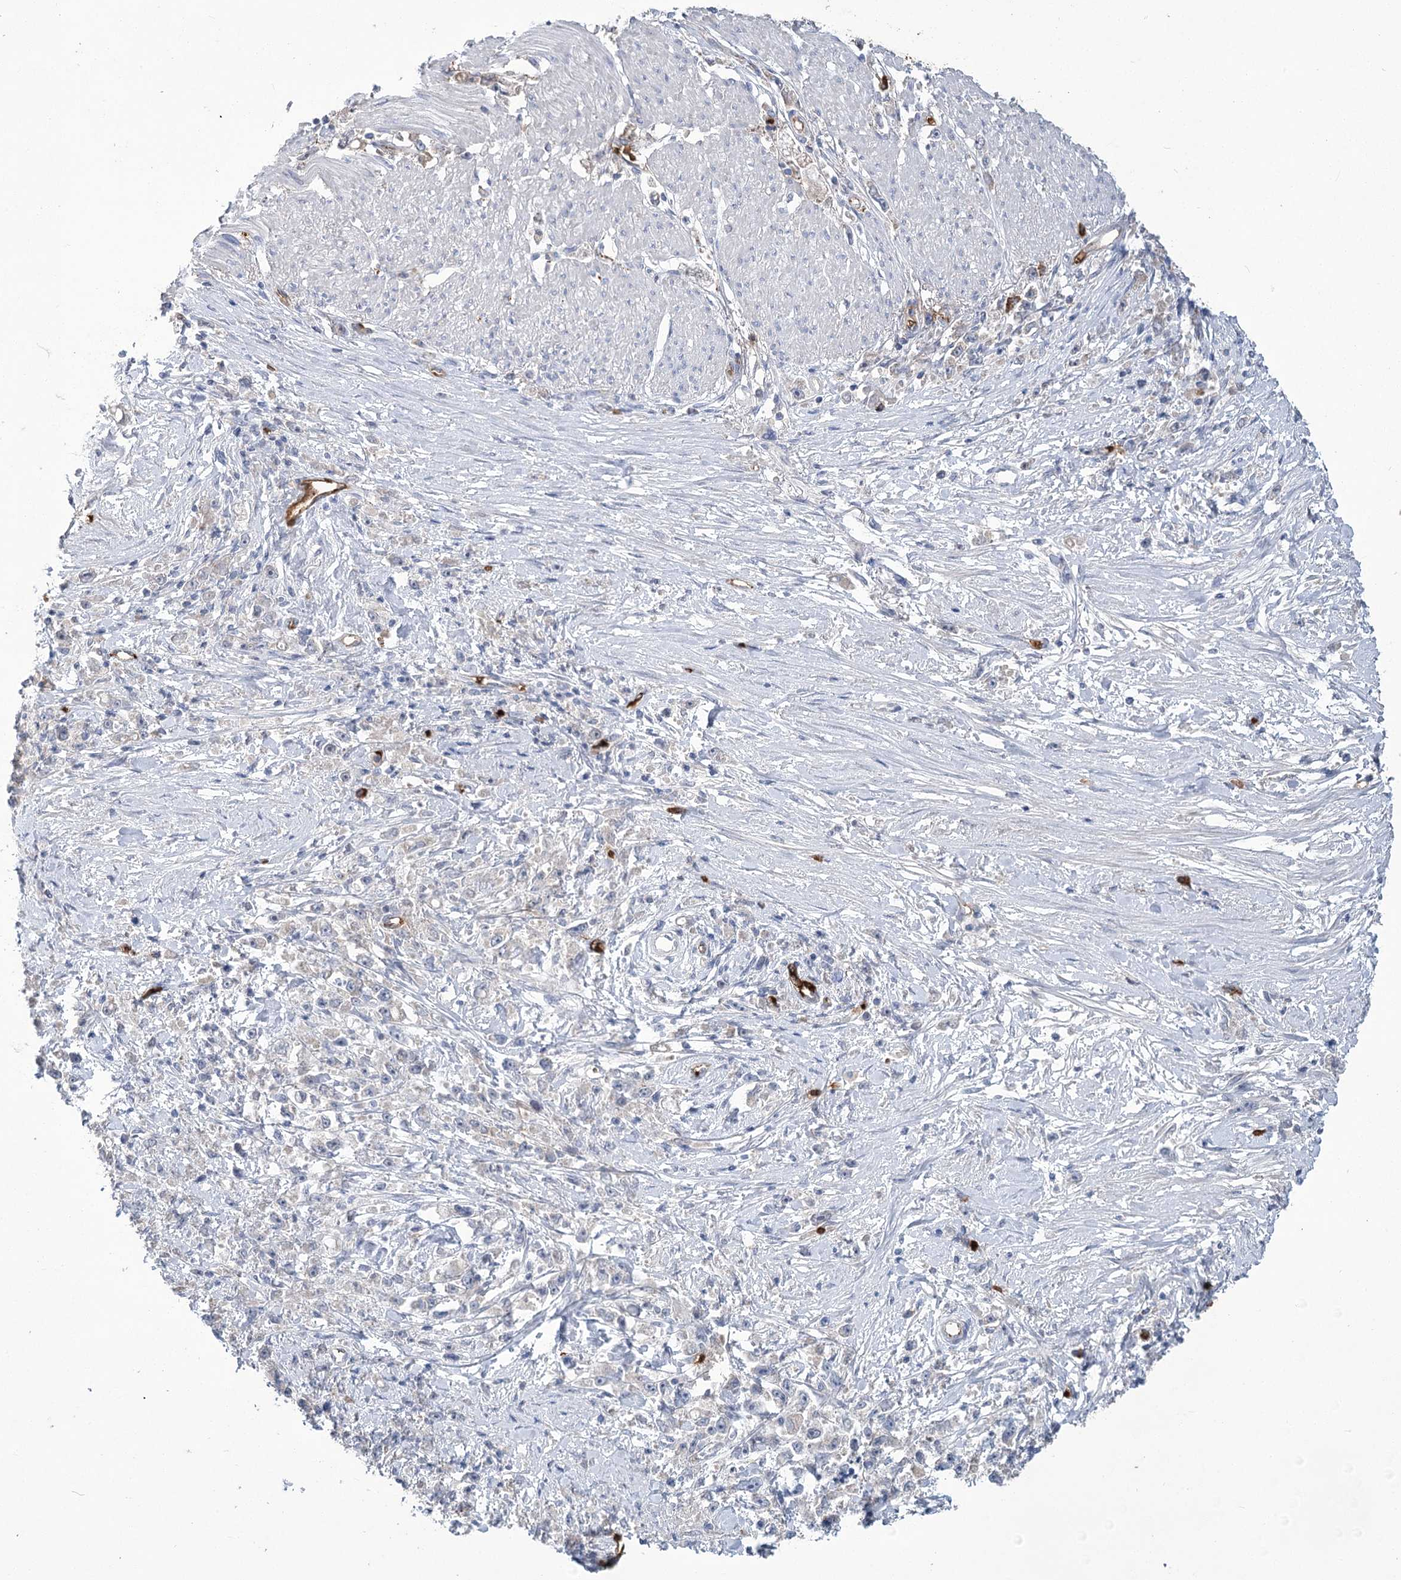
{"staining": {"intensity": "negative", "quantity": "none", "location": "none"}, "tissue": "stomach cancer", "cell_type": "Tumor cells", "image_type": "cancer", "snomed": [{"axis": "morphology", "description": "Adenocarcinoma, NOS"}, {"axis": "topography", "description": "Stomach"}], "caption": "DAB (3,3'-diaminobenzidine) immunohistochemical staining of human stomach cancer shows no significant staining in tumor cells. Nuclei are stained in blue.", "gene": "HBA1", "patient": {"sex": "female", "age": 59}}